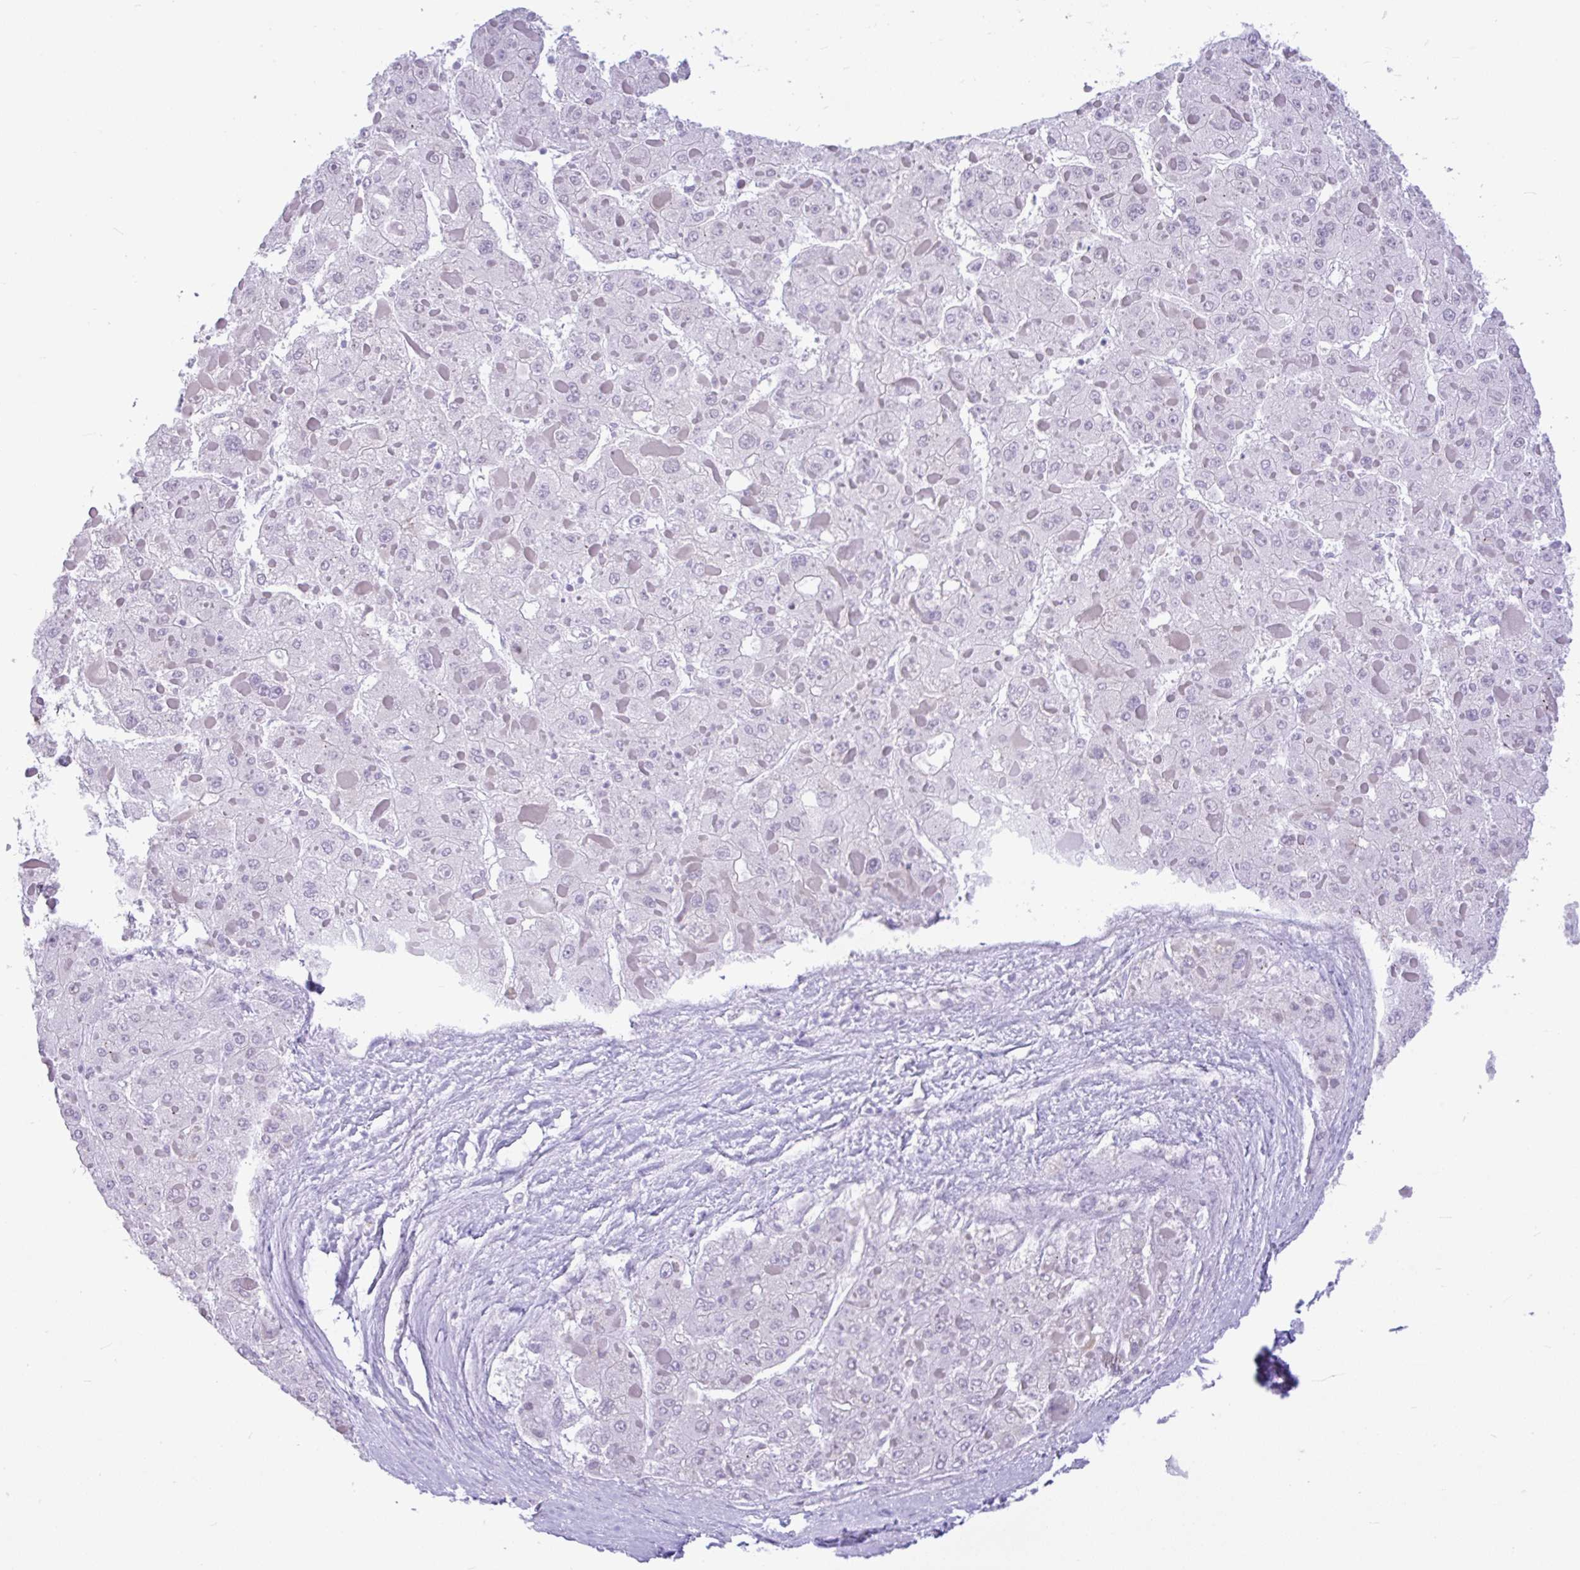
{"staining": {"intensity": "negative", "quantity": "none", "location": "none"}, "tissue": "liver cancer", "cell_type": "Tumor cells", "image_type": "cancer", "snomed": [{"axis": "morphology", "description": "Carcinoma, Hepatocellular, NOS"}, {"axis": "topography", "description": "Liver"}], "caption": "The immunohistochemistry image has no significant positivity in tumor cells of liver cancer (hepatocellular carcinoma) tissue. Brightfield microscopy of immunohistochemistry stained with DAB (brown) and hematoxylin (blue), captured at high magnification.", "gene": "REEP1", "patient": {"sex": "female", "age": 73}}